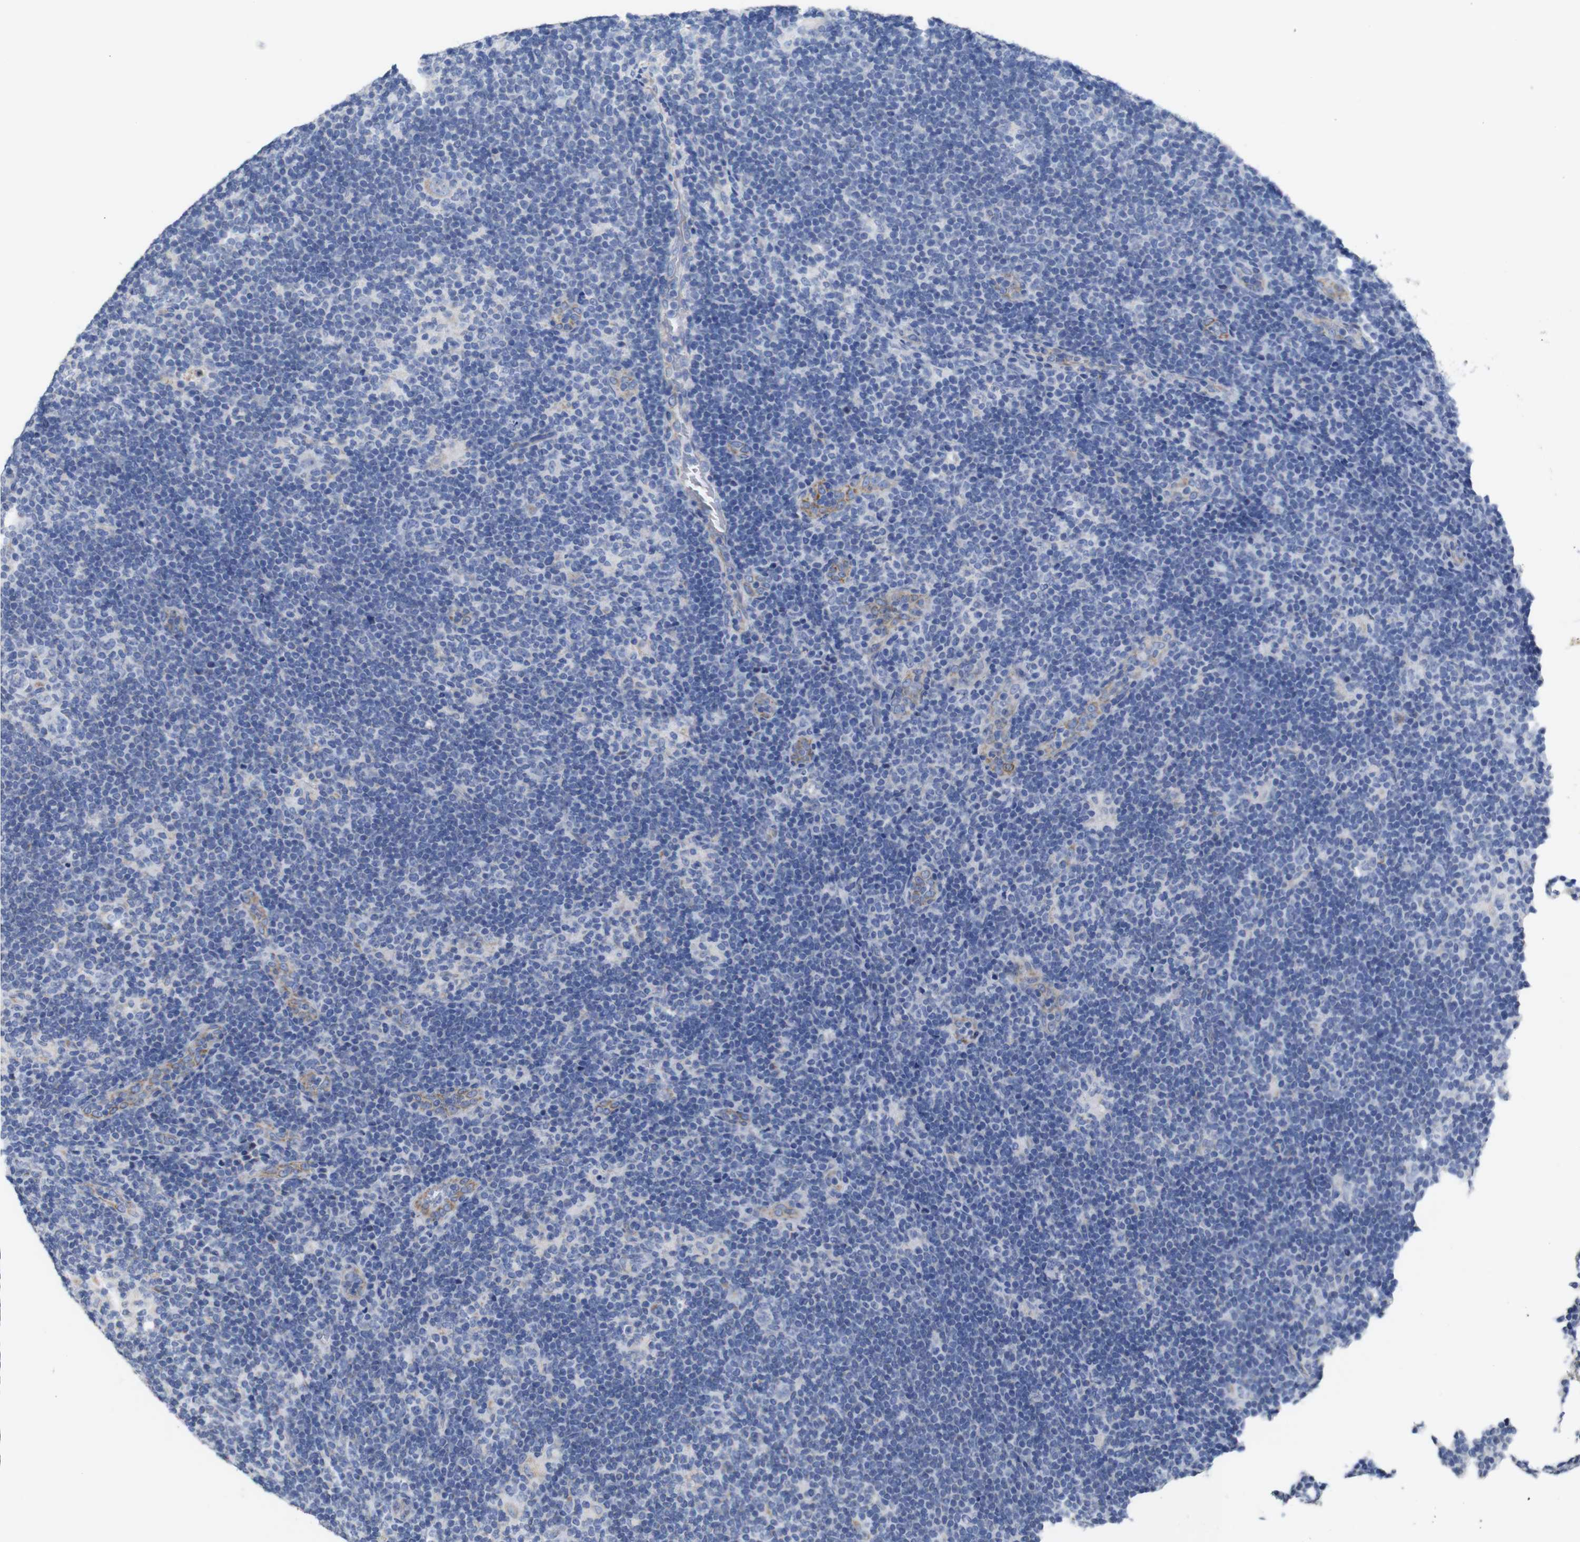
{"staining": {"intensity": "negative", "quantity": "none", "location": "none"}, "tissue": "lymphoma", "cell_type": "Tumor cells", "image_type": "cancer", "snomed": [{"axis": "morphology", "description": "Hodgkin's disease, NOS"}, {"axis": "topography", "description": "Lymph node"}], "caption": "Immunohistochemistry of human lymphoma demonstrates no expression in tumor cells.", "gene": "MAOA", "patient": {"sex": "female", "age": 57}}